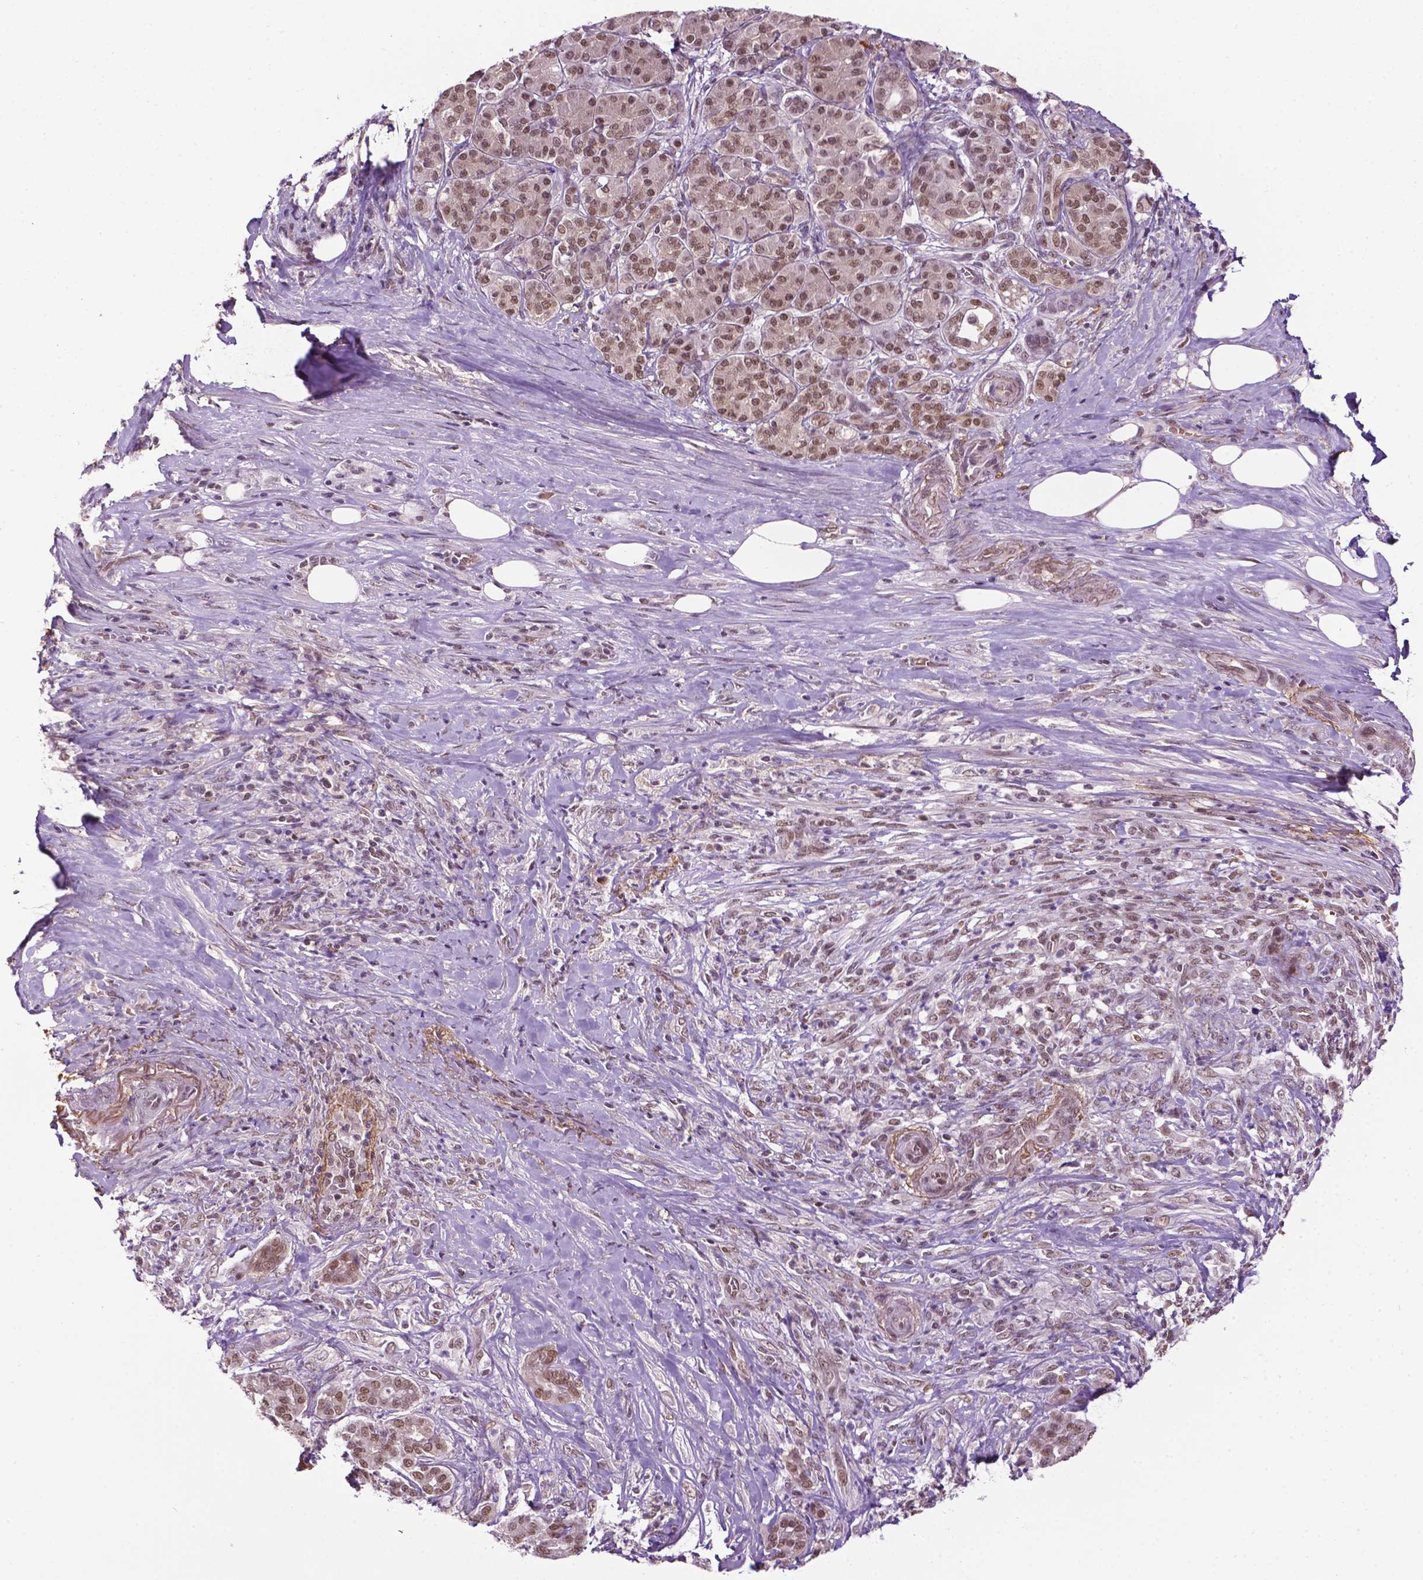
{"staining": {"intensity": "moderate", "quantity": ">75%", "location": "nuclear"}, "tissue": "pancreatic cancer", "cell_type": "Tumor cells", "image_type": "cancer", "snomed": [{"axis": "morphology", "description": "Normal tissue, NOS"}, {"axis": "morphology", "description": "Inflammation, NOS"}, {"axis": "morphology", "description": "Adenocarcinoma, NOS"}, {"axis": "topography", "description": "Pancreas"}], "caption": "The micrograph demonstrates staining of pancreatic cancer, revealing moderate nuclear protein staining (brown color) within tumor cells.", "gene": "UBQLN4", "patient": {"sex": "male", "age": 57}}